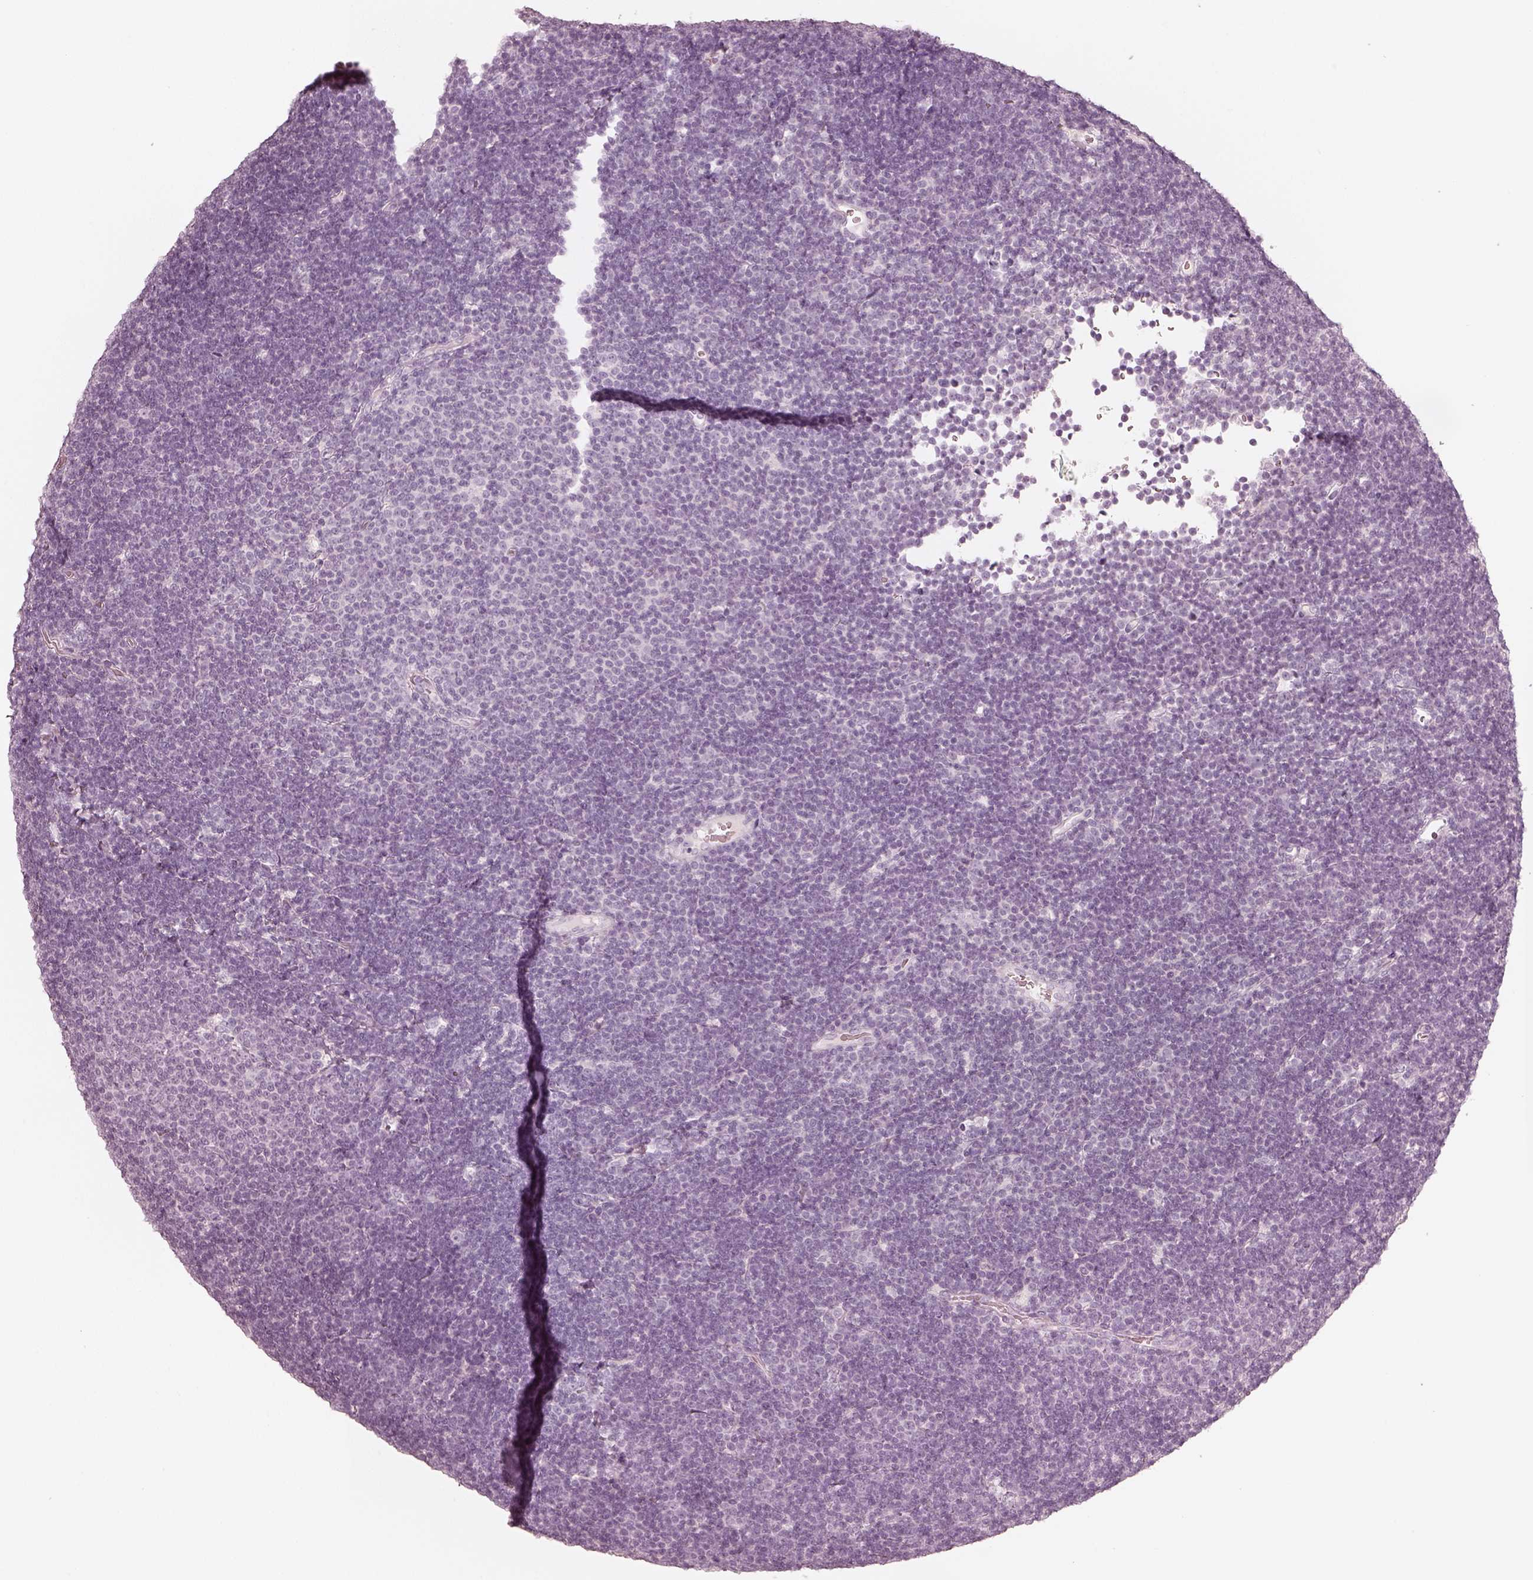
{"staining": {"intensity": "negative", "quantity": "none", "location": "none"}, "tissue": "lymphoma", "cell_type": "Tumor cells", "image_type": "cancer", "snomed": [{"axis": "morphology", "description": "Malignant lymphoma, non-Hodgkin's type, Low grade"}, {"axis": "topography", "description": "Brain"}], "caption": "An immunohistochemistry image of low-grade malignant lymphoma, non-Hodgkin's type is shown. There is no staining in tumor cells of low-grade malignant lymphoma, non-Hodgkin's type. (Brightfield microscopy of DAB IHC at high magnification).", "gene": "KRT82", "patient": {"sex": "female", "age": 66}}